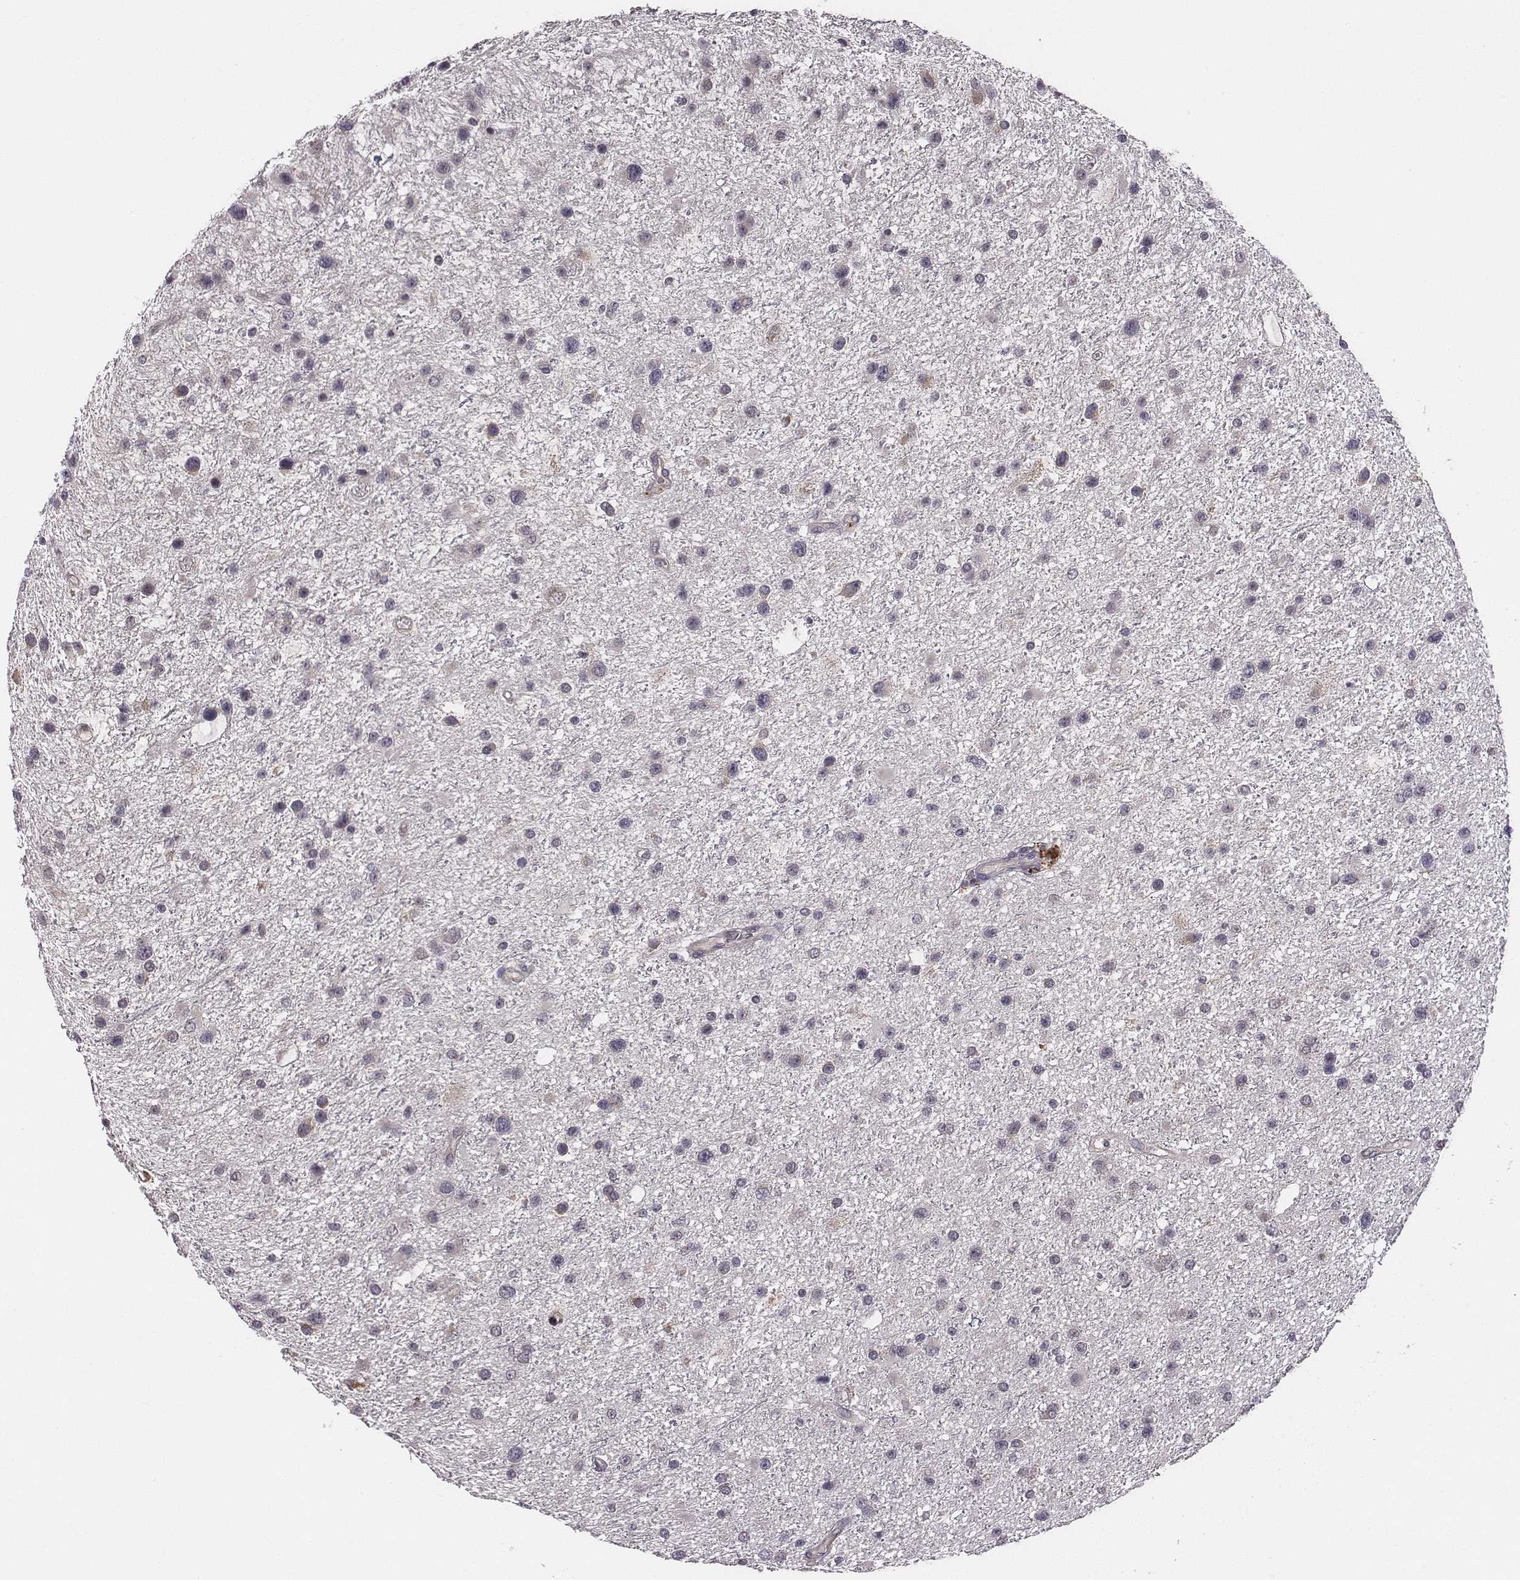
{"staining": {"intensity": "weak", "quantity": "25%-75%", "location": "cytoplasmic/membranous"}, "tissue": "glioma", "cell_type": "Tumor cells", "image_type": "cancer", "snomed": [{"axis": "morphology", "description": "Glioma, malignant, Low grade"}, {"axis": "topography", "description": "Brain"}], "caption": "Malignant glioma (low-grade) stained for a protein displays weak cytoplasmic/membranous positivity in tumor cells.", "gene": "SMURF2", "patient": {"sex": "female", "age": 32}}